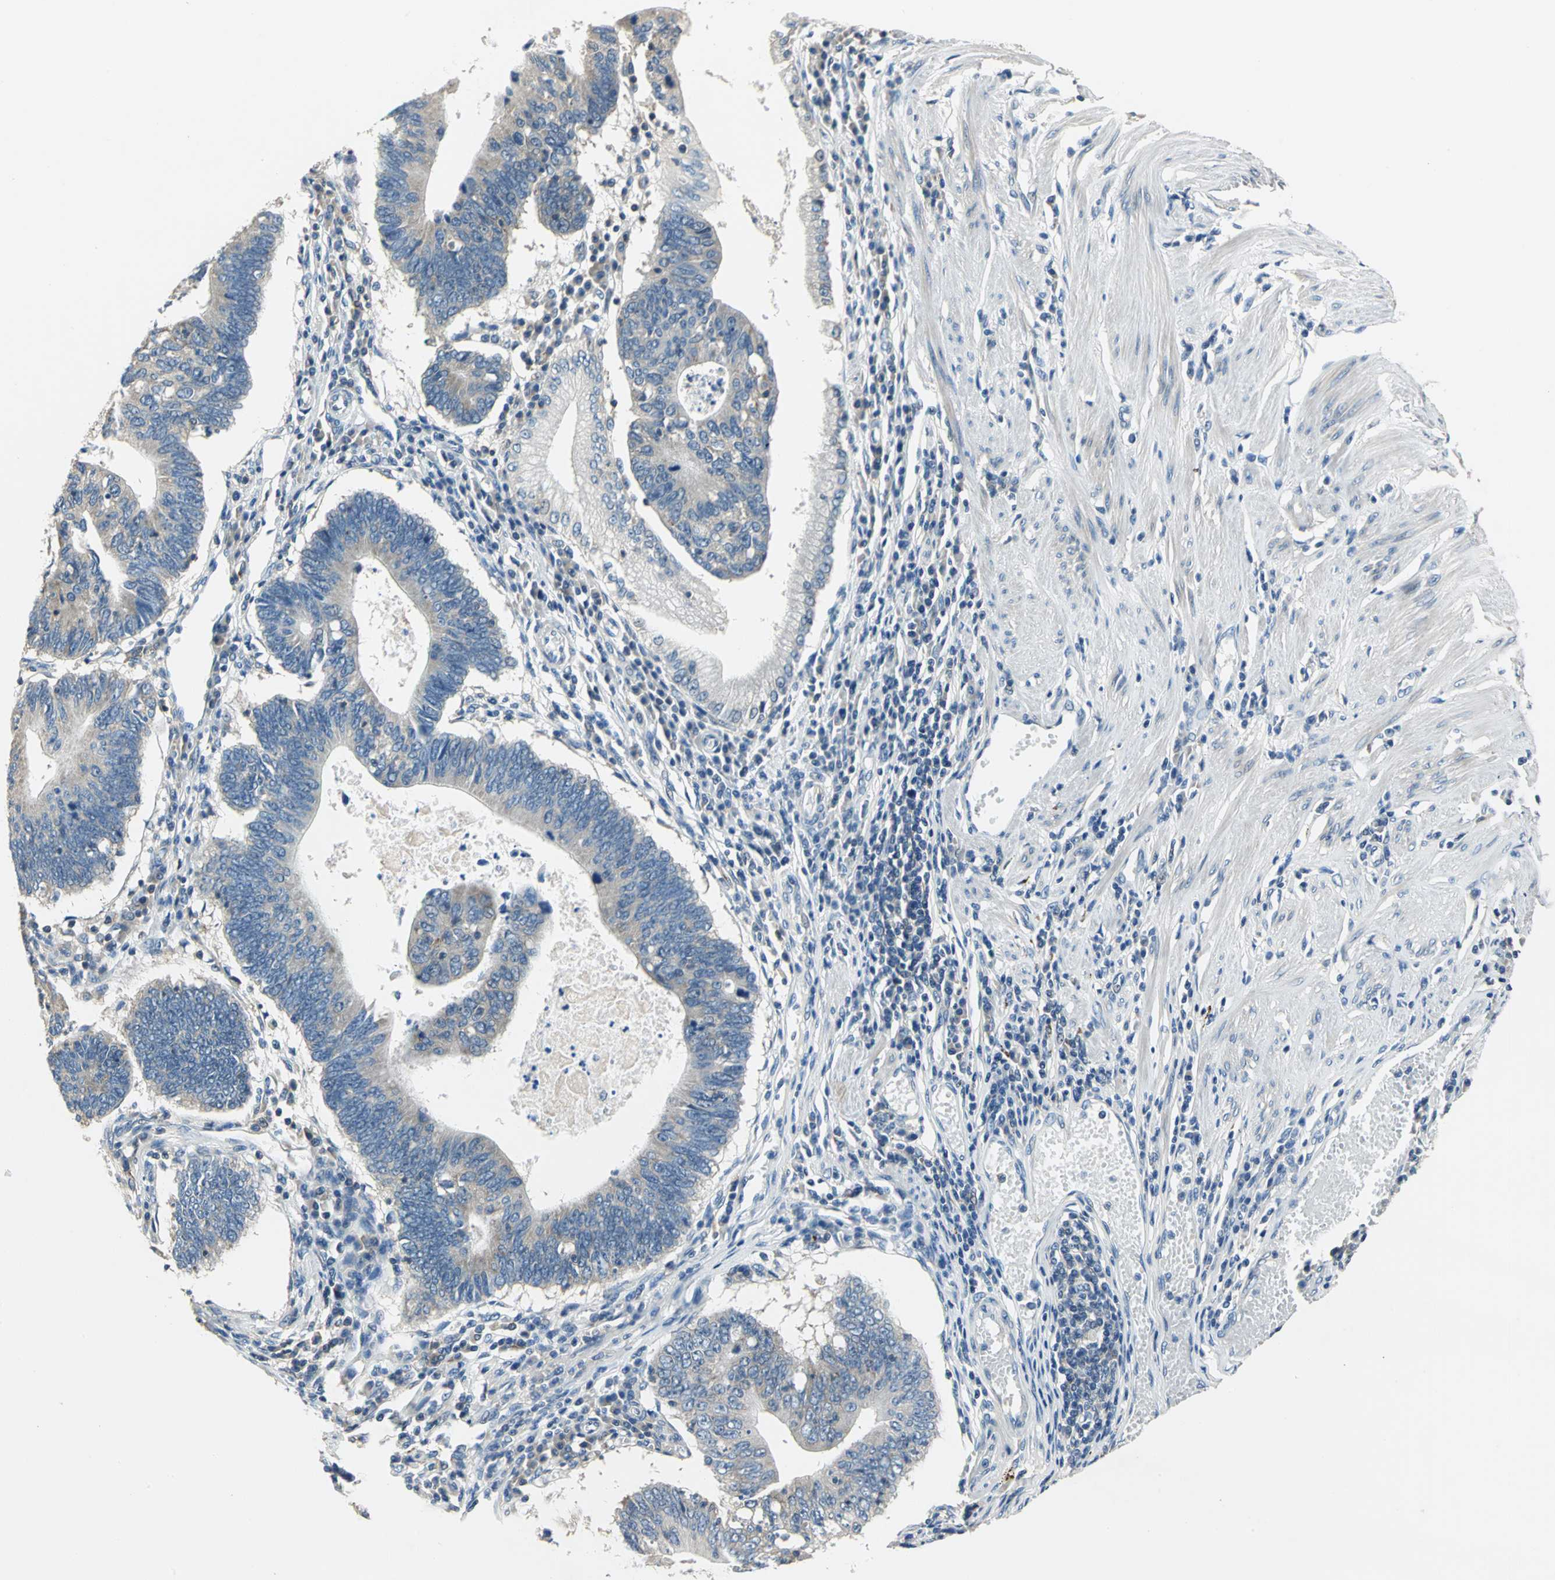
{"staining": {"intensity": "weak", "quantity": ">75%", "location": "cytoplasmic/membranous"}, "tissue": "stomach cancer", "cell_type": "Tumor cells", "image_type": "cancer", "snomed": [{"axis": "morphology", "description": "Adenocarcinoma, NOS"}, {"axis": "topography", "description": "Stomach"}], "caption": "Immunohistochemistry (IHC) of human adenocarcinoma (stomach) demonstrates low levels of weak cytoplasmic/membranous positivity in approximately >75% of tumor cells.", "gene": "DDX3Y", "patient": {"sex": "male", "age": 59}}